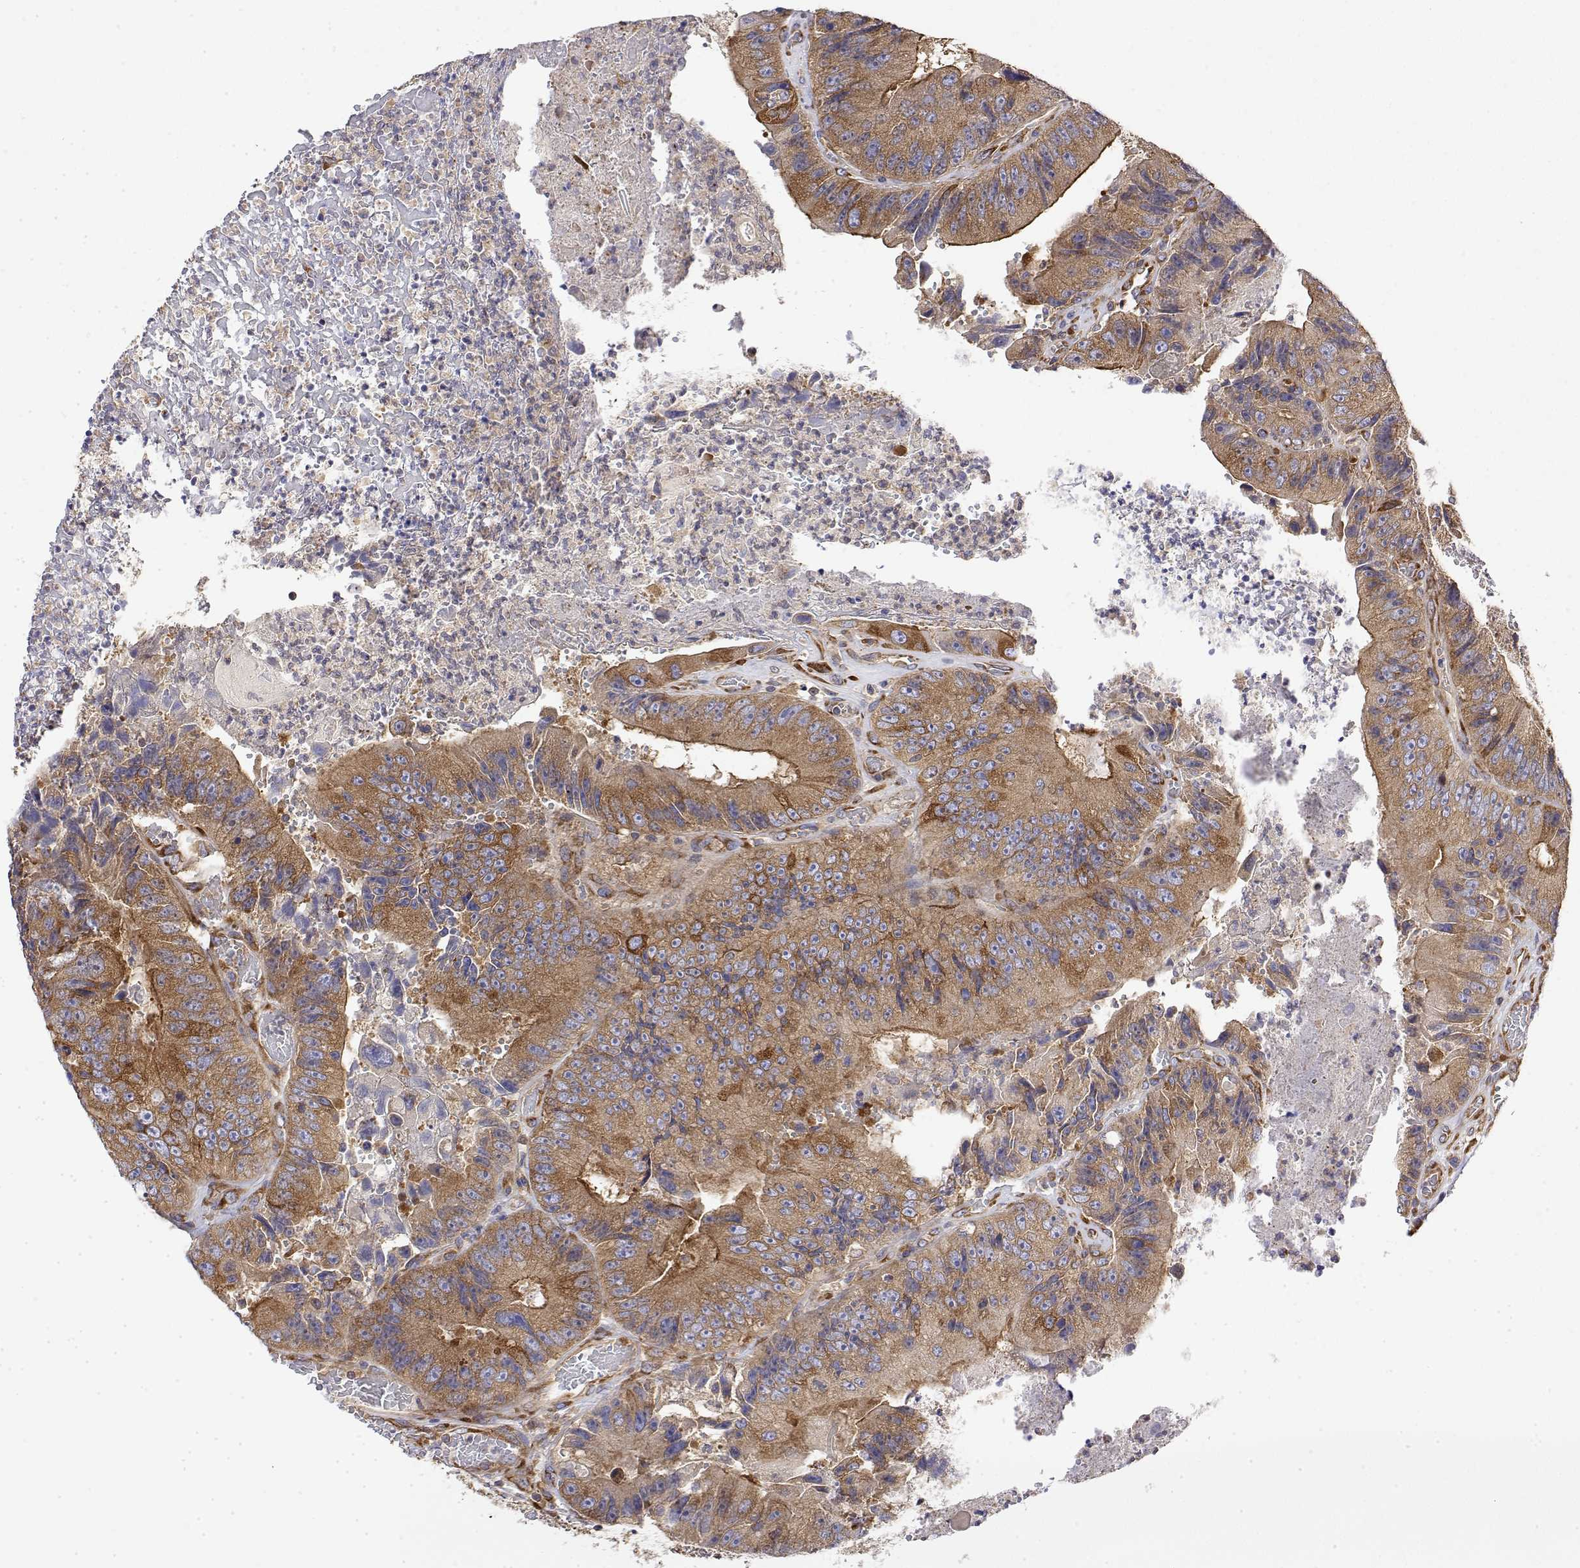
{"staining": {"intensity": "moderate", "quantity": ">75%", "location": "cytoplasmic/membranous"}, "tissue": "colorectal cancer", "cell_type": "Tumor cells", "image_type": "cancer", "snomed": [{"axis": "morphology", "description": "Adenocarcinoma, NOS"}, {"axis": "topography", "description": "Colon"}], "caption": "Moderate cytoplasmic/membranous positivity for a protein is present in about >75% of tumor cells of colorectal adenocarcinoma using IHC.", "gene": "EEF1G", "patient": {"sex": "female", "age": 86}}